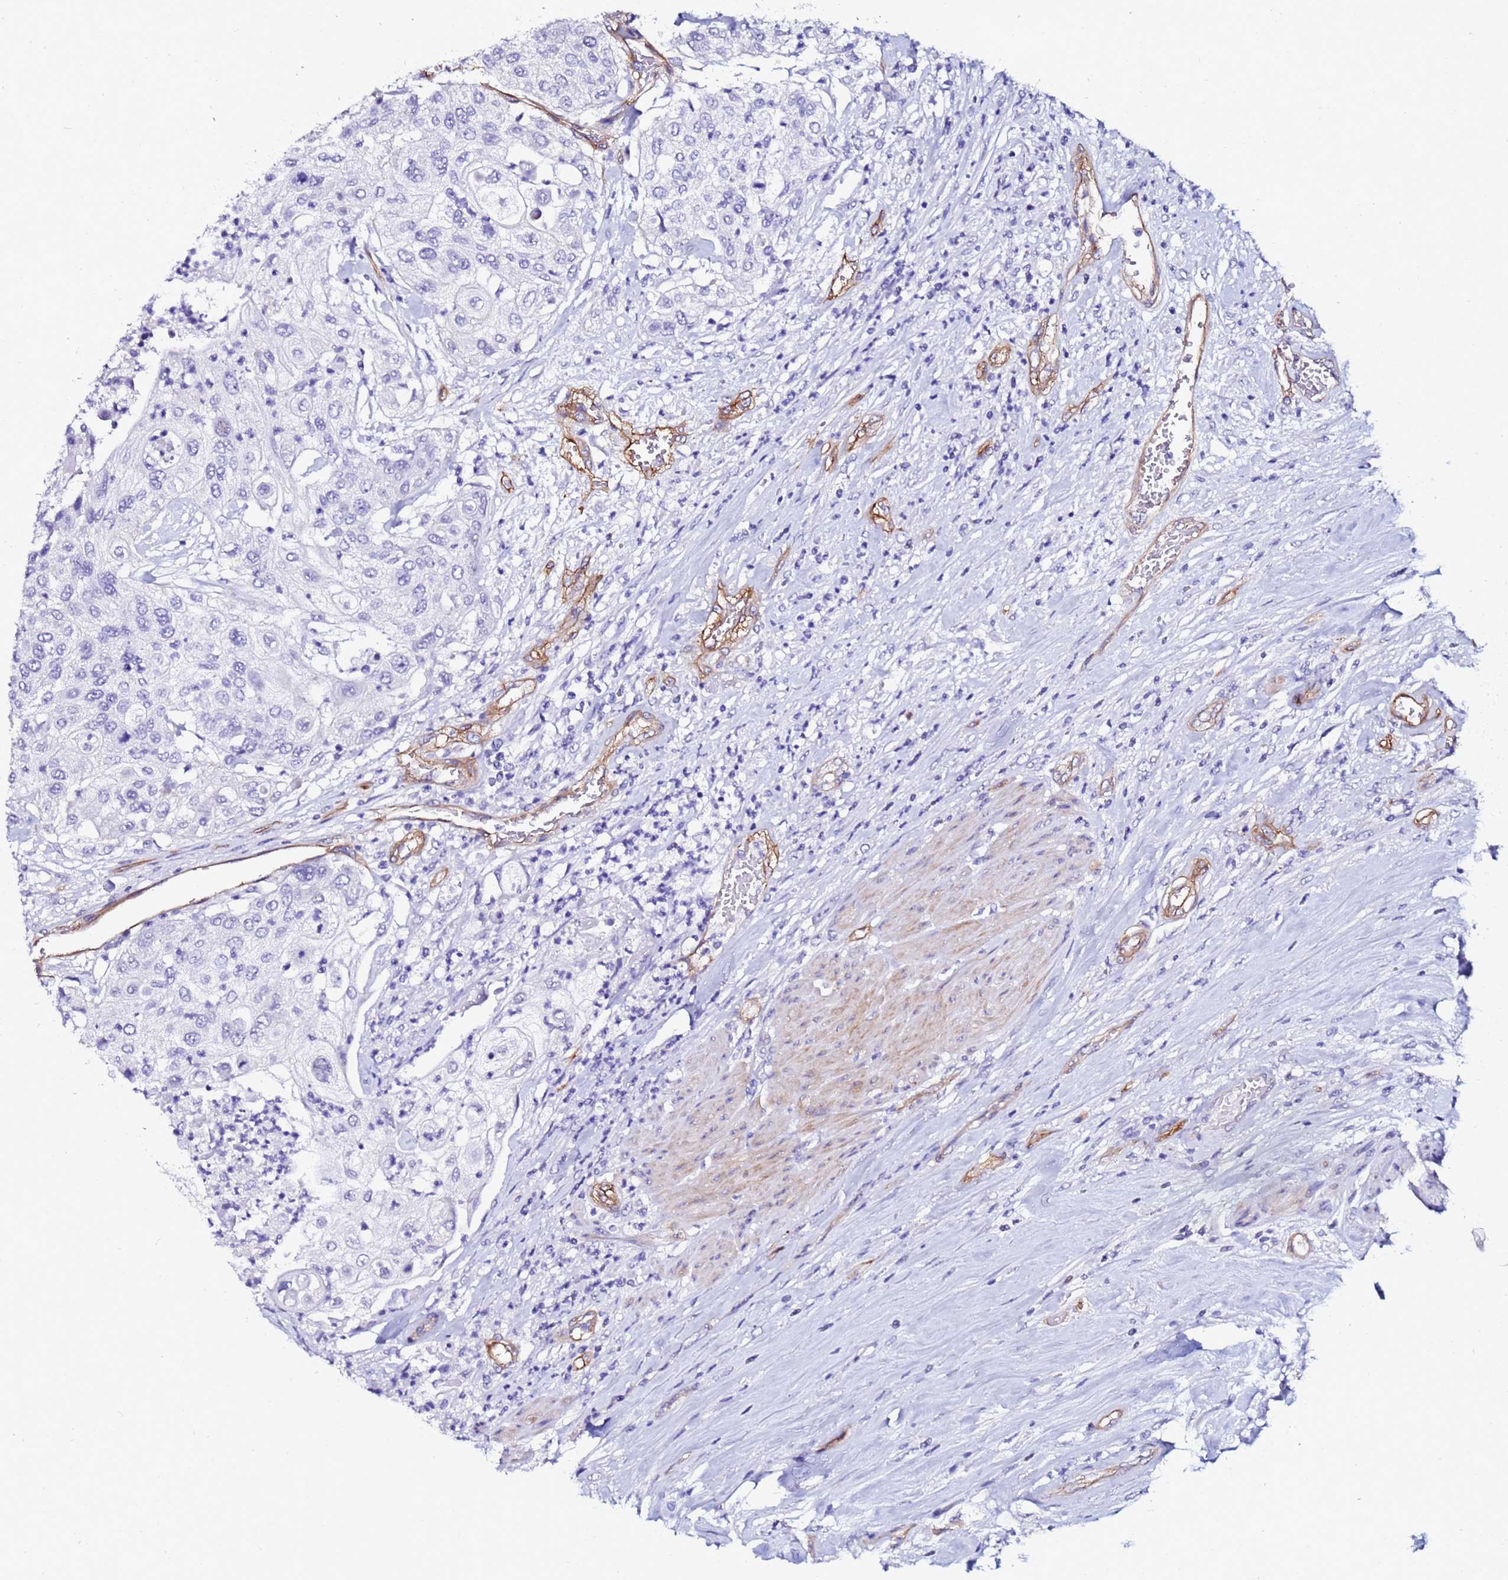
{"staining": {"intensity": "negative", "quantity": "none", "location": "none"}, "tissue": "urothelial cancer", "cell_type": "Tumor cells", "image_type": "cancer", "snomed": [{"axis": "morphology", "description": "Urothelial carcinoma, High grade"}, {"axis": "topography", "description": "Urinary bladder"}], "caption": "High power microscopy photomicrograph of an immunohistochemistry (IHC) image of urothelial carcinoma (high-grade), revealing no significant expression in tumor cells.", "gene": "DEFB104A", "patient": {"sex": "female", "age": 79}}